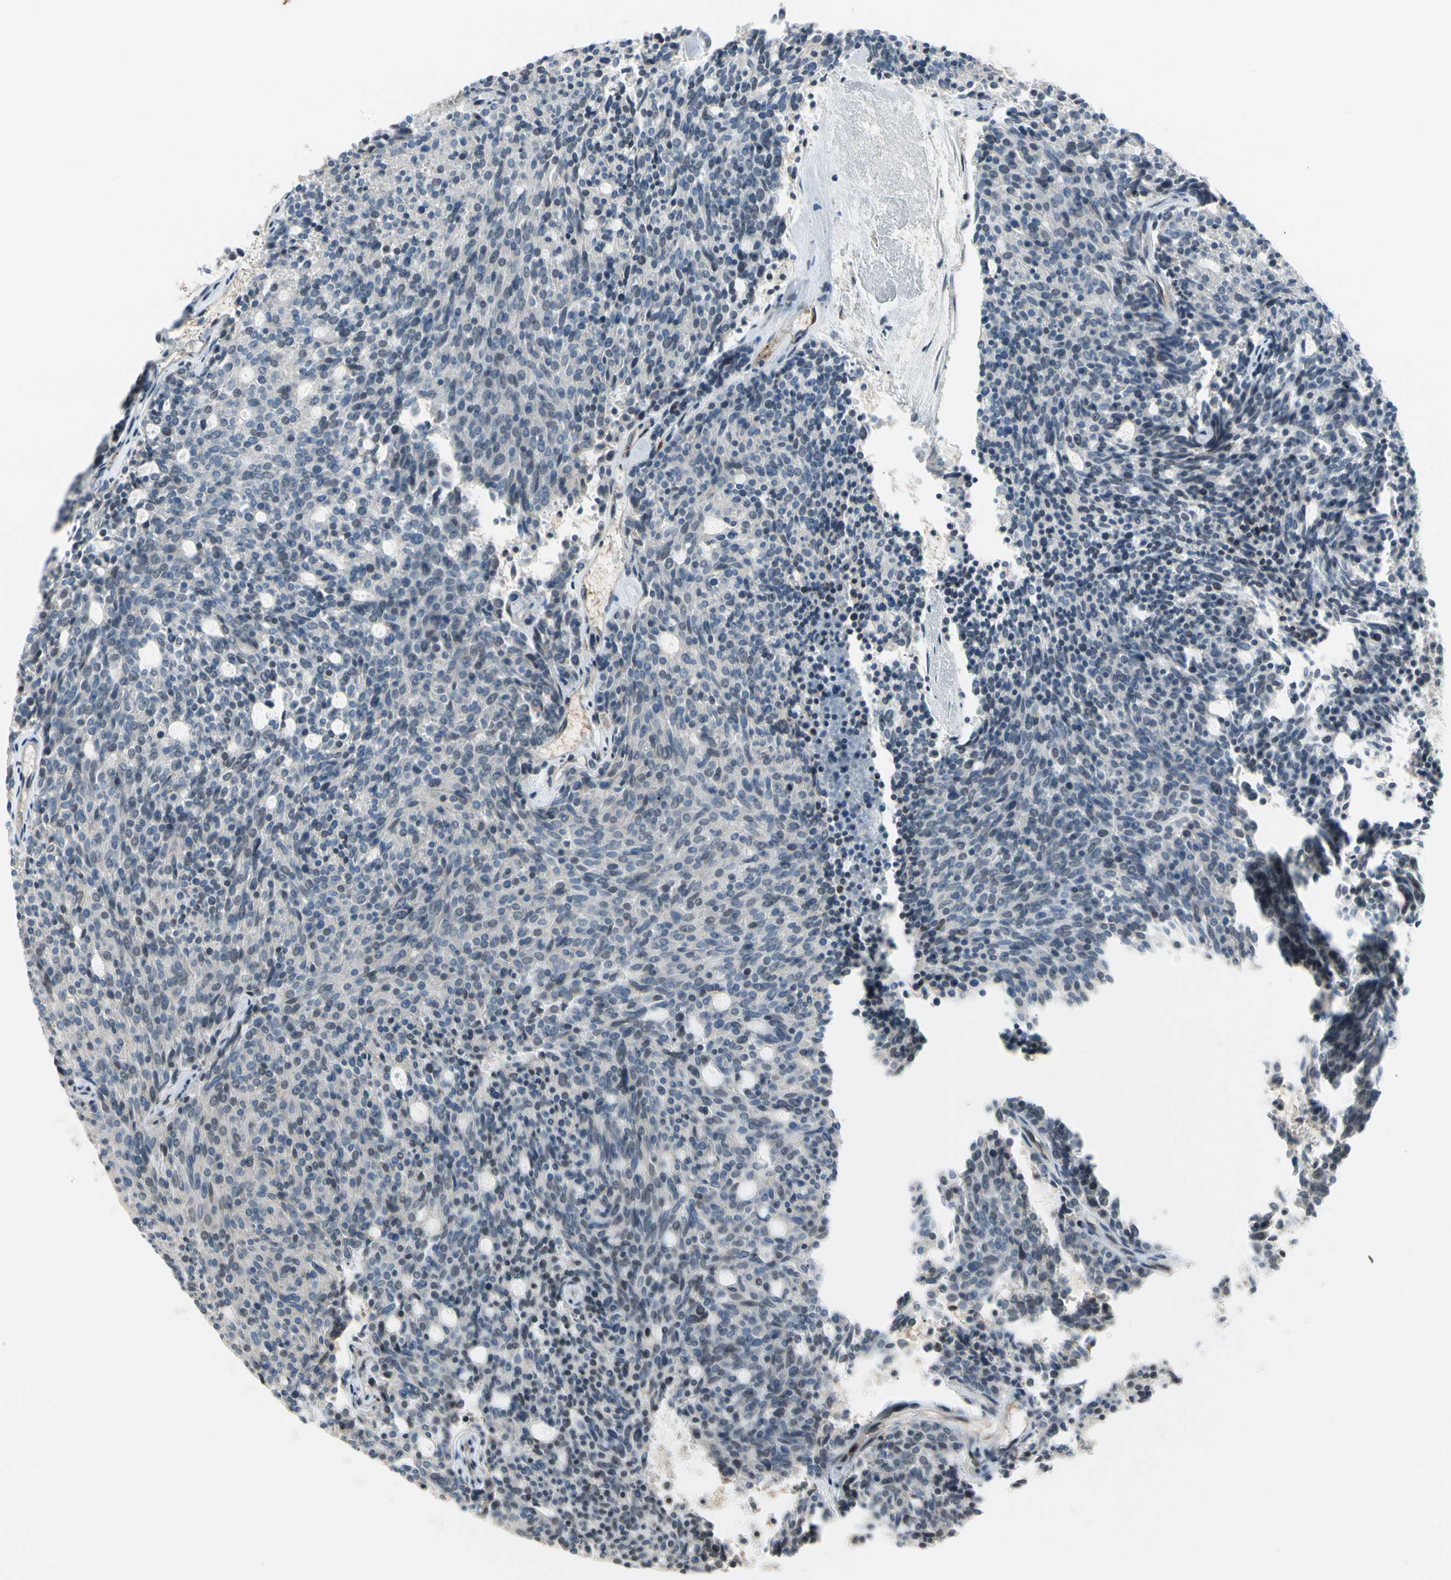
{"staining": {"intensity": "negative", "quantity": "none", "location": "none"}, "tissue": "carcinoid", "cell_type": "Tumor cells", "image_type": "cancer", "snomed": [{"axis": "morphology", "description": "Carcinoid, malignant, NOS"}, {"axis": "topography", "description": "Pancreas"}], "caption": "Immunohistochemical staining of human malignant carcinoid demonstrates no significant expression in tumor cells.", "gene": "PIP5K1B", "patient": {"sex": "female", "age": 54}}